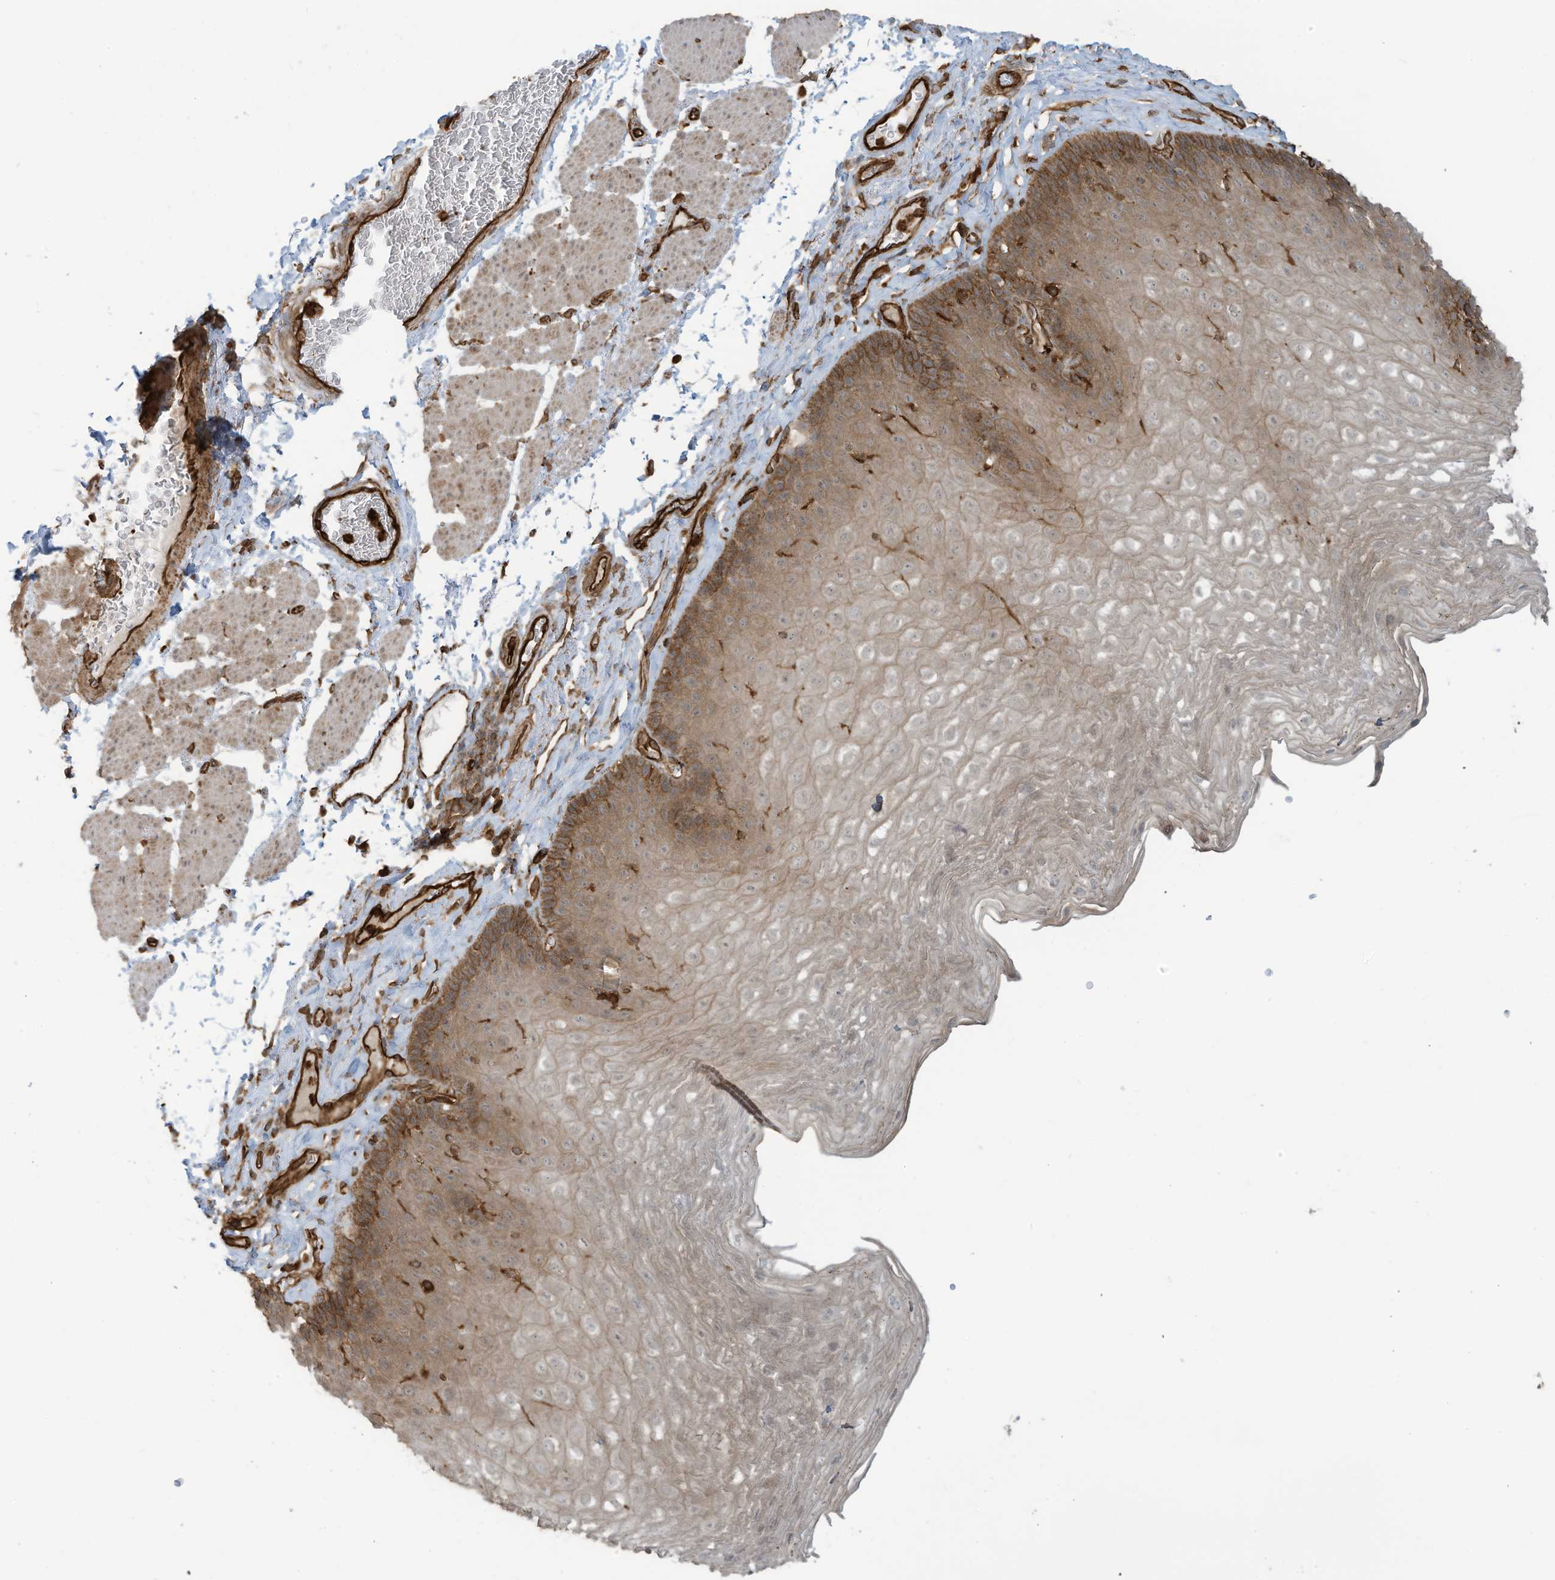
{"staining": {"intensity": "moderate", "quantity": "25%-75%", "location": "cytoplasmic/membranous"}, "tissue": "esophagus", "cell_type": "Squamous epithelial cells", "image_type": "normal", "snomed": [{"axis": "morphology", "description": "Normal tissue, NOS"}, {"axis": "topography", "description": "Esophagus"}], "caption": "Esophagus stained with DAB IHC reveals medium levels of moderate cytoplasmic/membranous positivity in approximately 25%-75% of squamous epithelial cells. (DAB IHC, brown staining for protein, blue staining for nuclei).", "gene": "SLC9A2", "patient": {"sex": "female", "age": 66}}